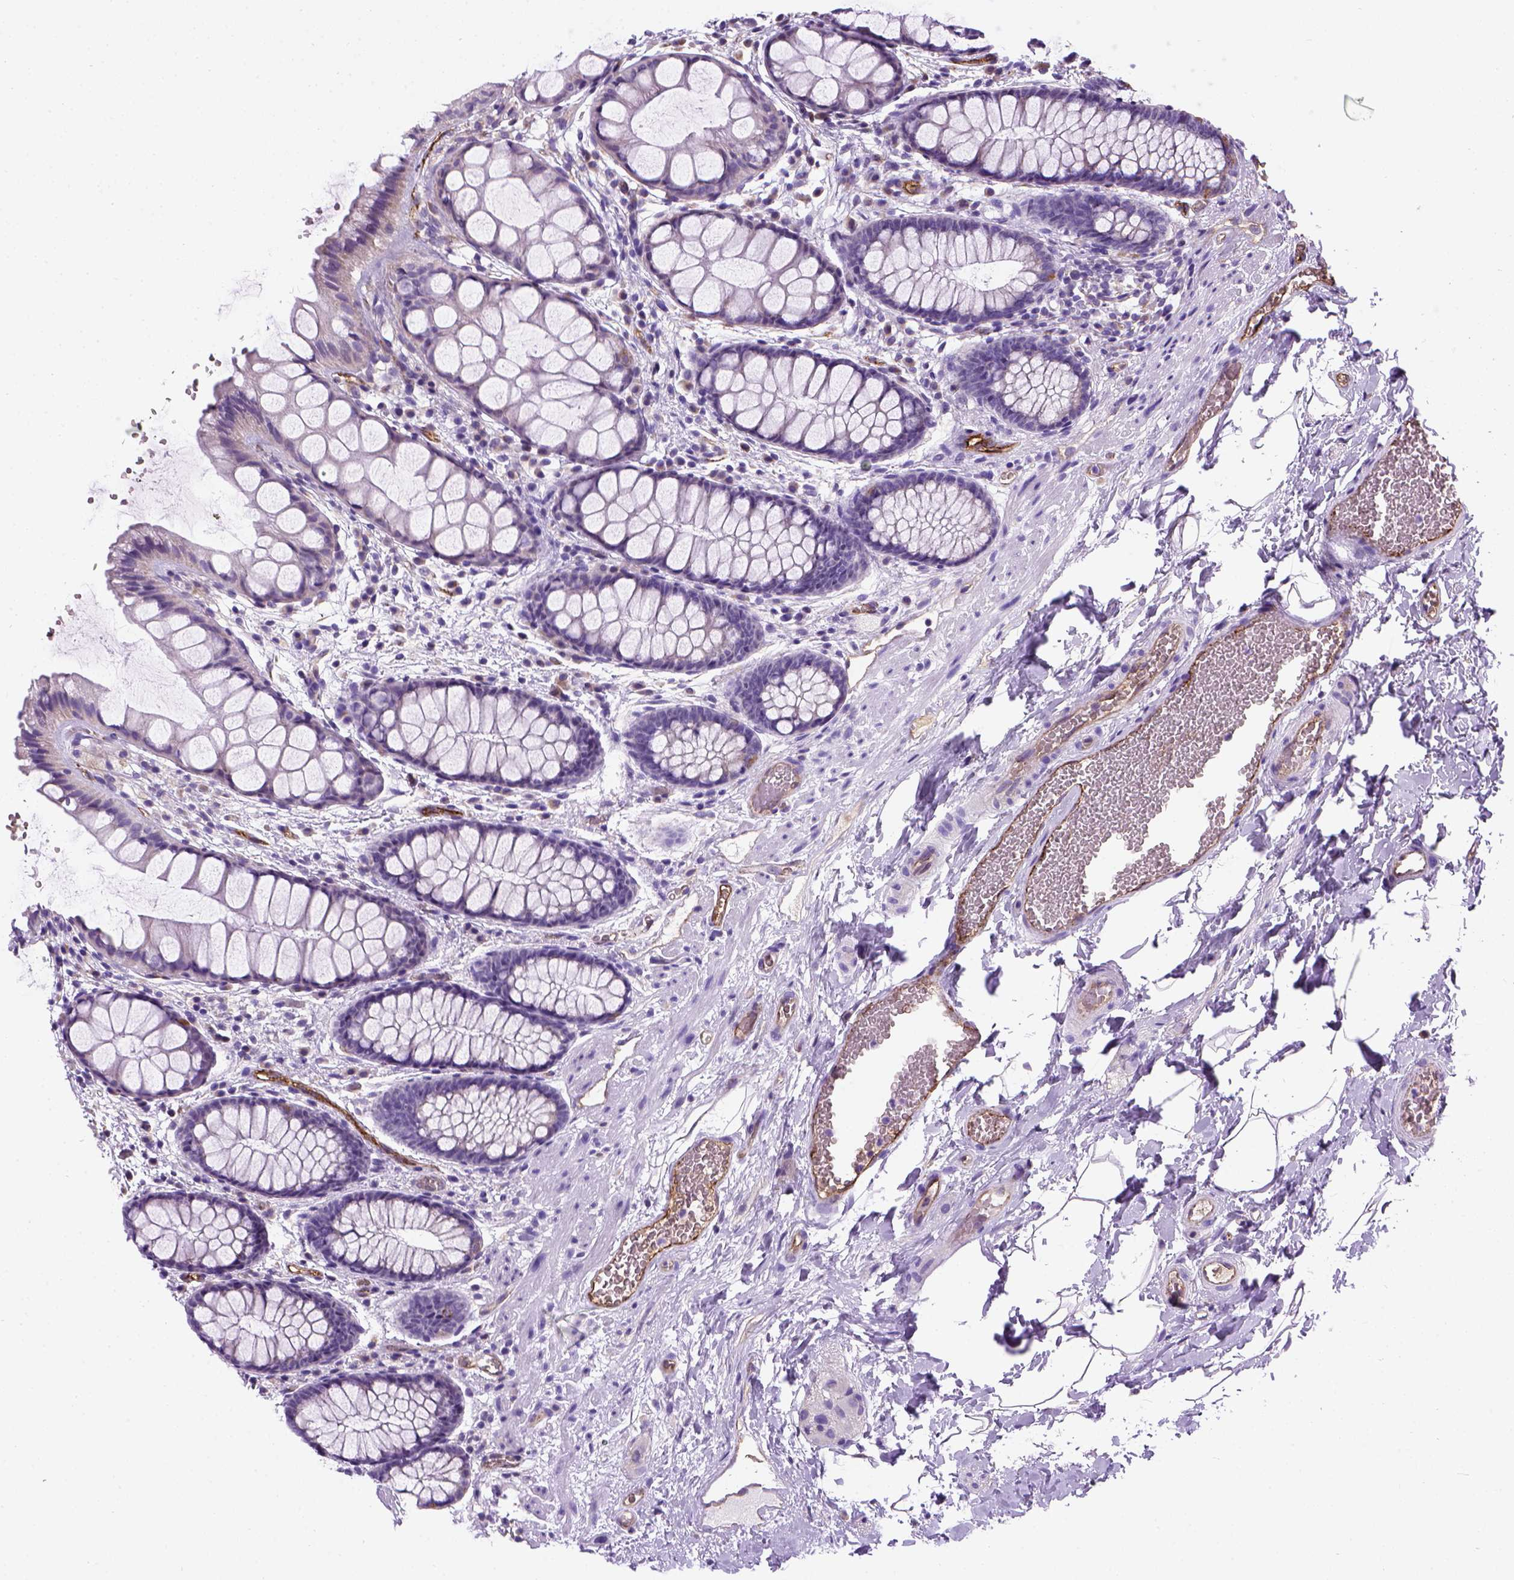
{"staining": {"intensity": "negative", "quantity": "none", "location": "none"}, "tissue": "rectum", "cell_type": "Glandular cells", "image_type": "normal", "snomed": [{"axis": "morphology", "description": "Normal tissue, NOS"}, {"axis": "topography", "description": "Rectum"}], "caption": "This is an immunohistochemistry image of benign human rectum. There is no staining in glandular cells.", "gene": "VWF", "patient": {"sex": "female", "age": 62}}